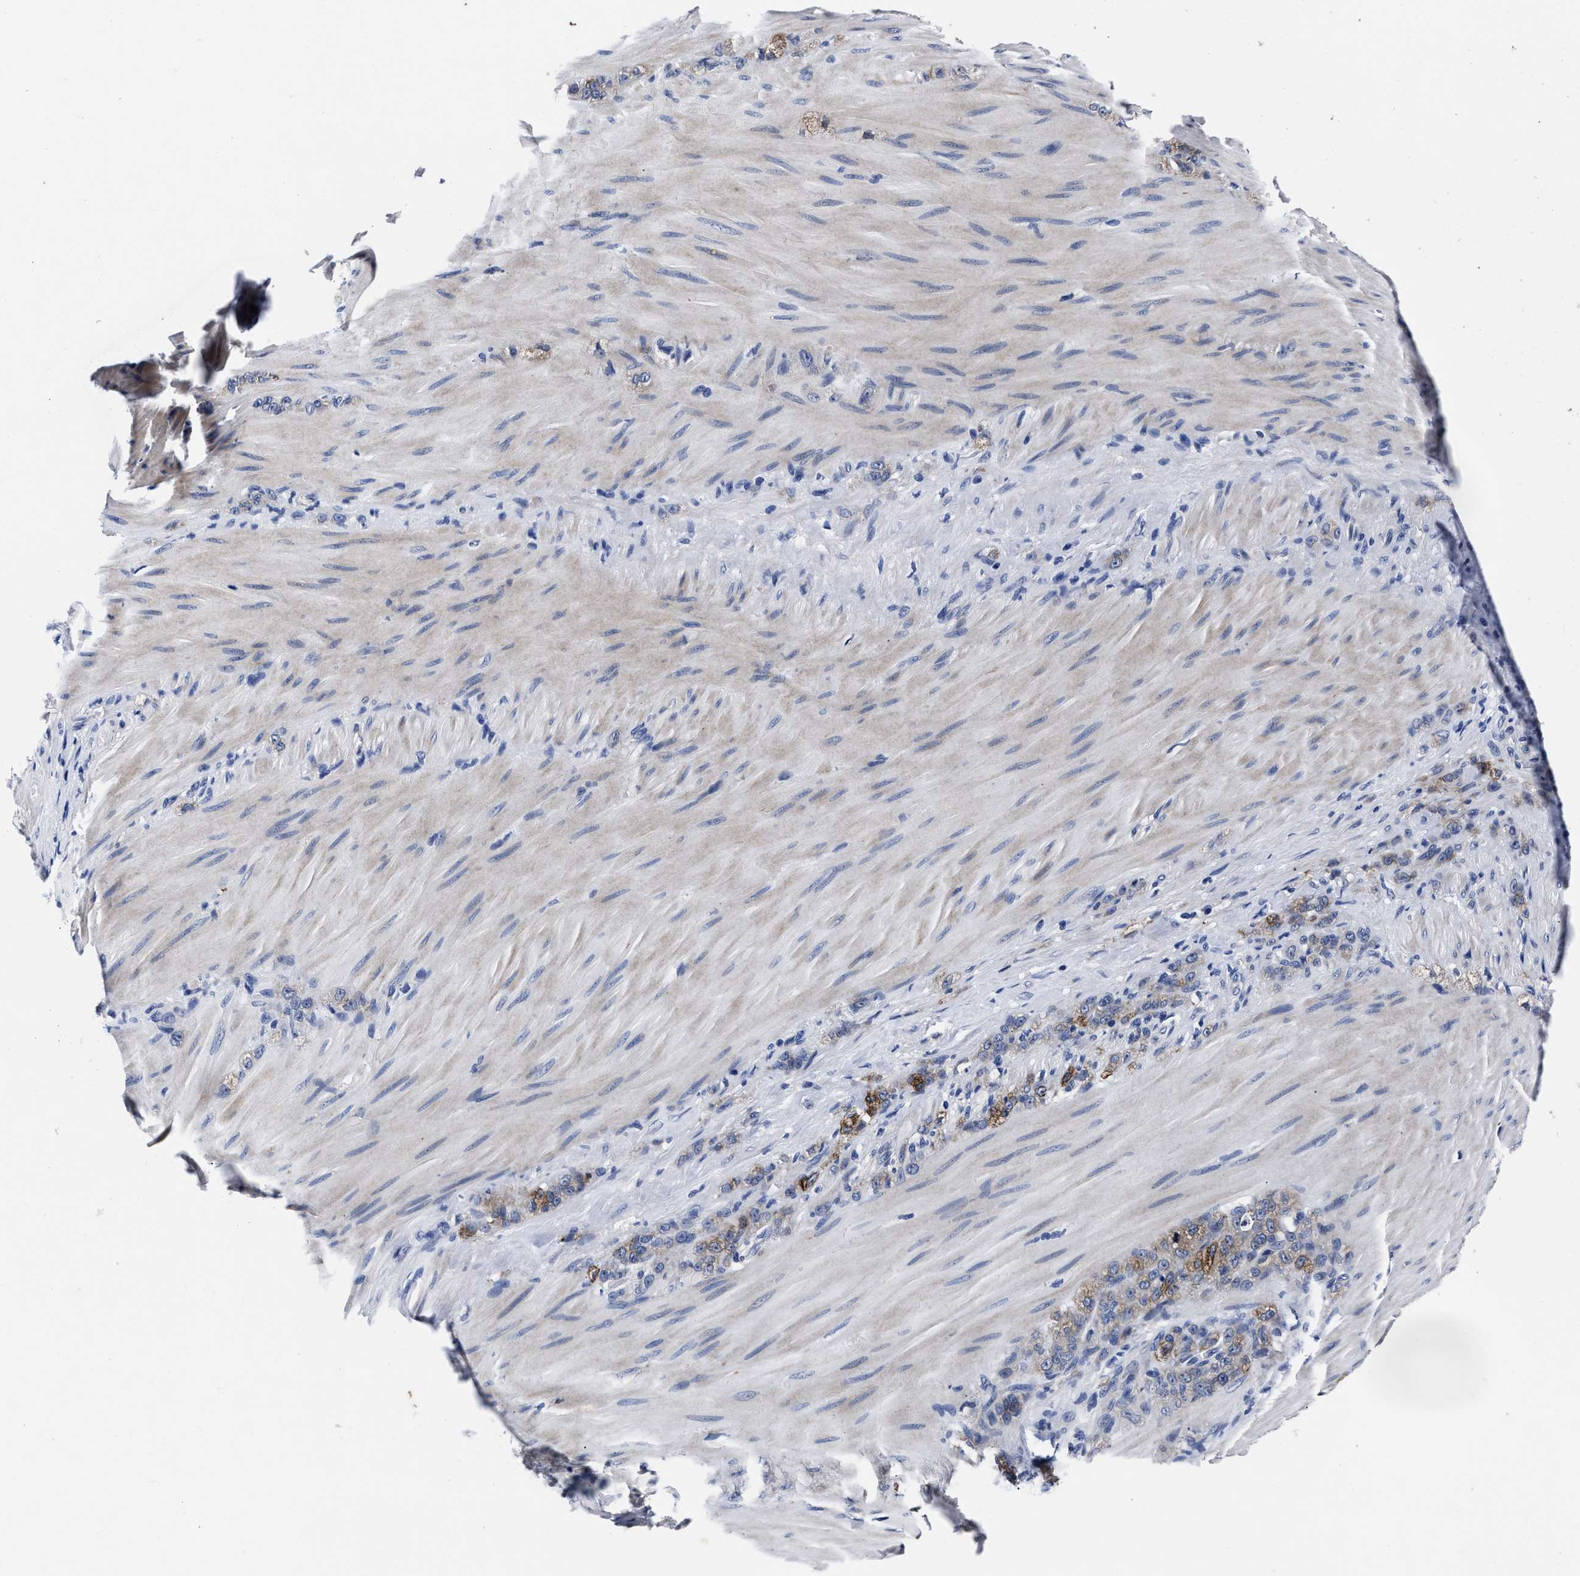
{"staining": {"intensity": "moderate", "quantity": "<25%", "location": "cytoplasmic/membranous"}, "tissue": "stomach cancer", "cell_type": "Tumor cells", "image_type": "cancer", "snomed": [{"axis": "morphology", "description": "Normal tissue, NOS"}, {"axis": "morphology", "description": "Adenocarcinoma, NOS"}, {"axis": "topography", "description": "Stomach"}], "caption": "DAB (3,3'-diaminobenzidine) immunohistochemical staining of human stomach adenocarcinoma exhibits moderate cytoplasmic/membranous protein staining in about <25% of tumor cells.", "gene": "OLFML2A", "patient": {"sex": "male", "age": 82}}